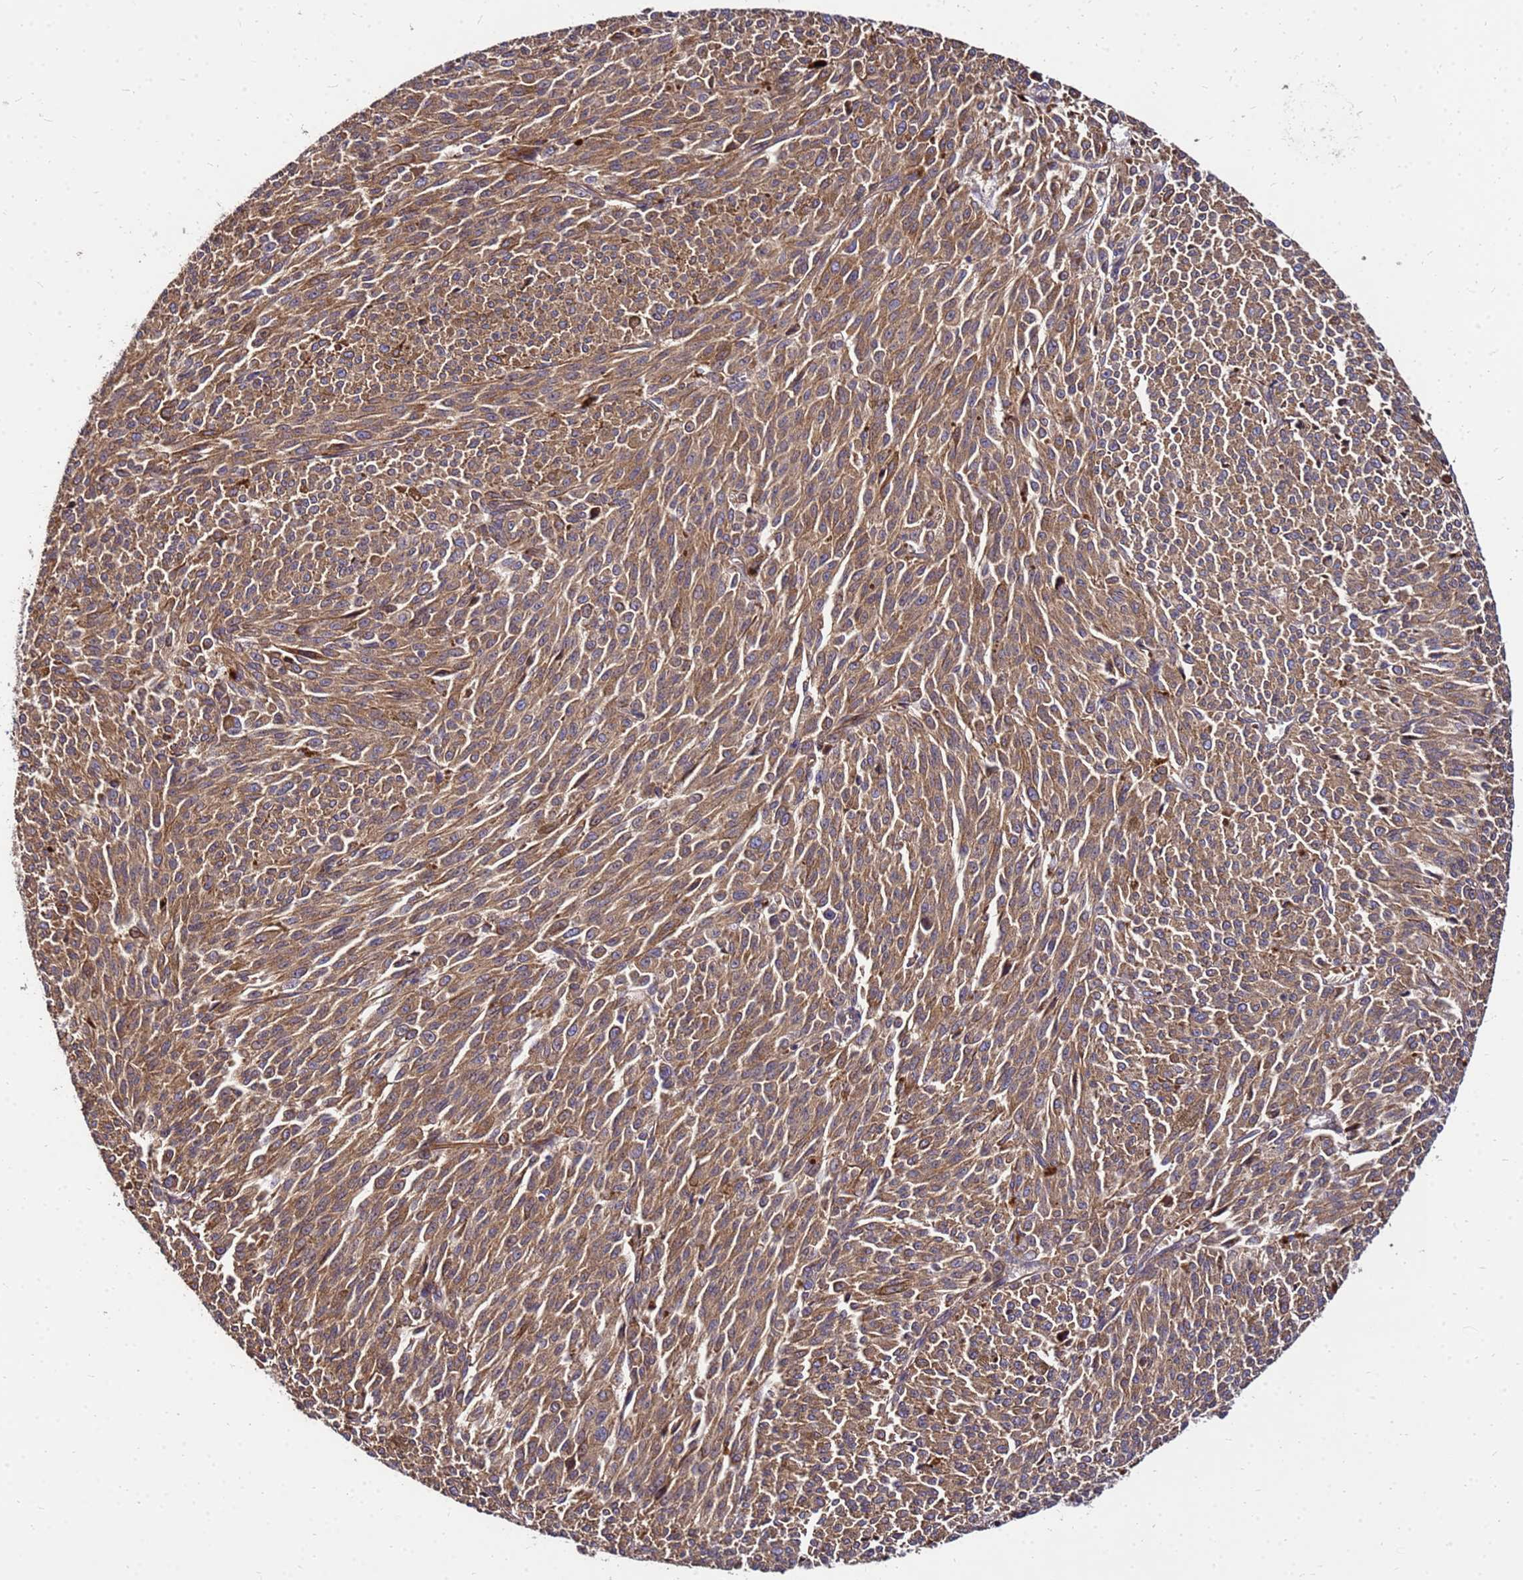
{"staining": {"intensity": "moderate", "quantity": ">75%", "location": "cytoplasmic/membranous"}, "tissue": "melanoma", "cell_type": "Tumor cells", "image_type": "cancer", "snomed": [{"axis": "morphology", "description": "Malignant melanoma, NOS"}, {"axis": "topography", "description": "Skin"}], "caption": "Immunohistochemistry (DAB (3,3'-diaminobenzidine)) staining of human malignant melanoma reveals moderate cytoplasmic/membranous protein expression in approximately >75% of tumor cells.", "gene": "WWC2", "patient": {"sex": "female", "age": 52}}